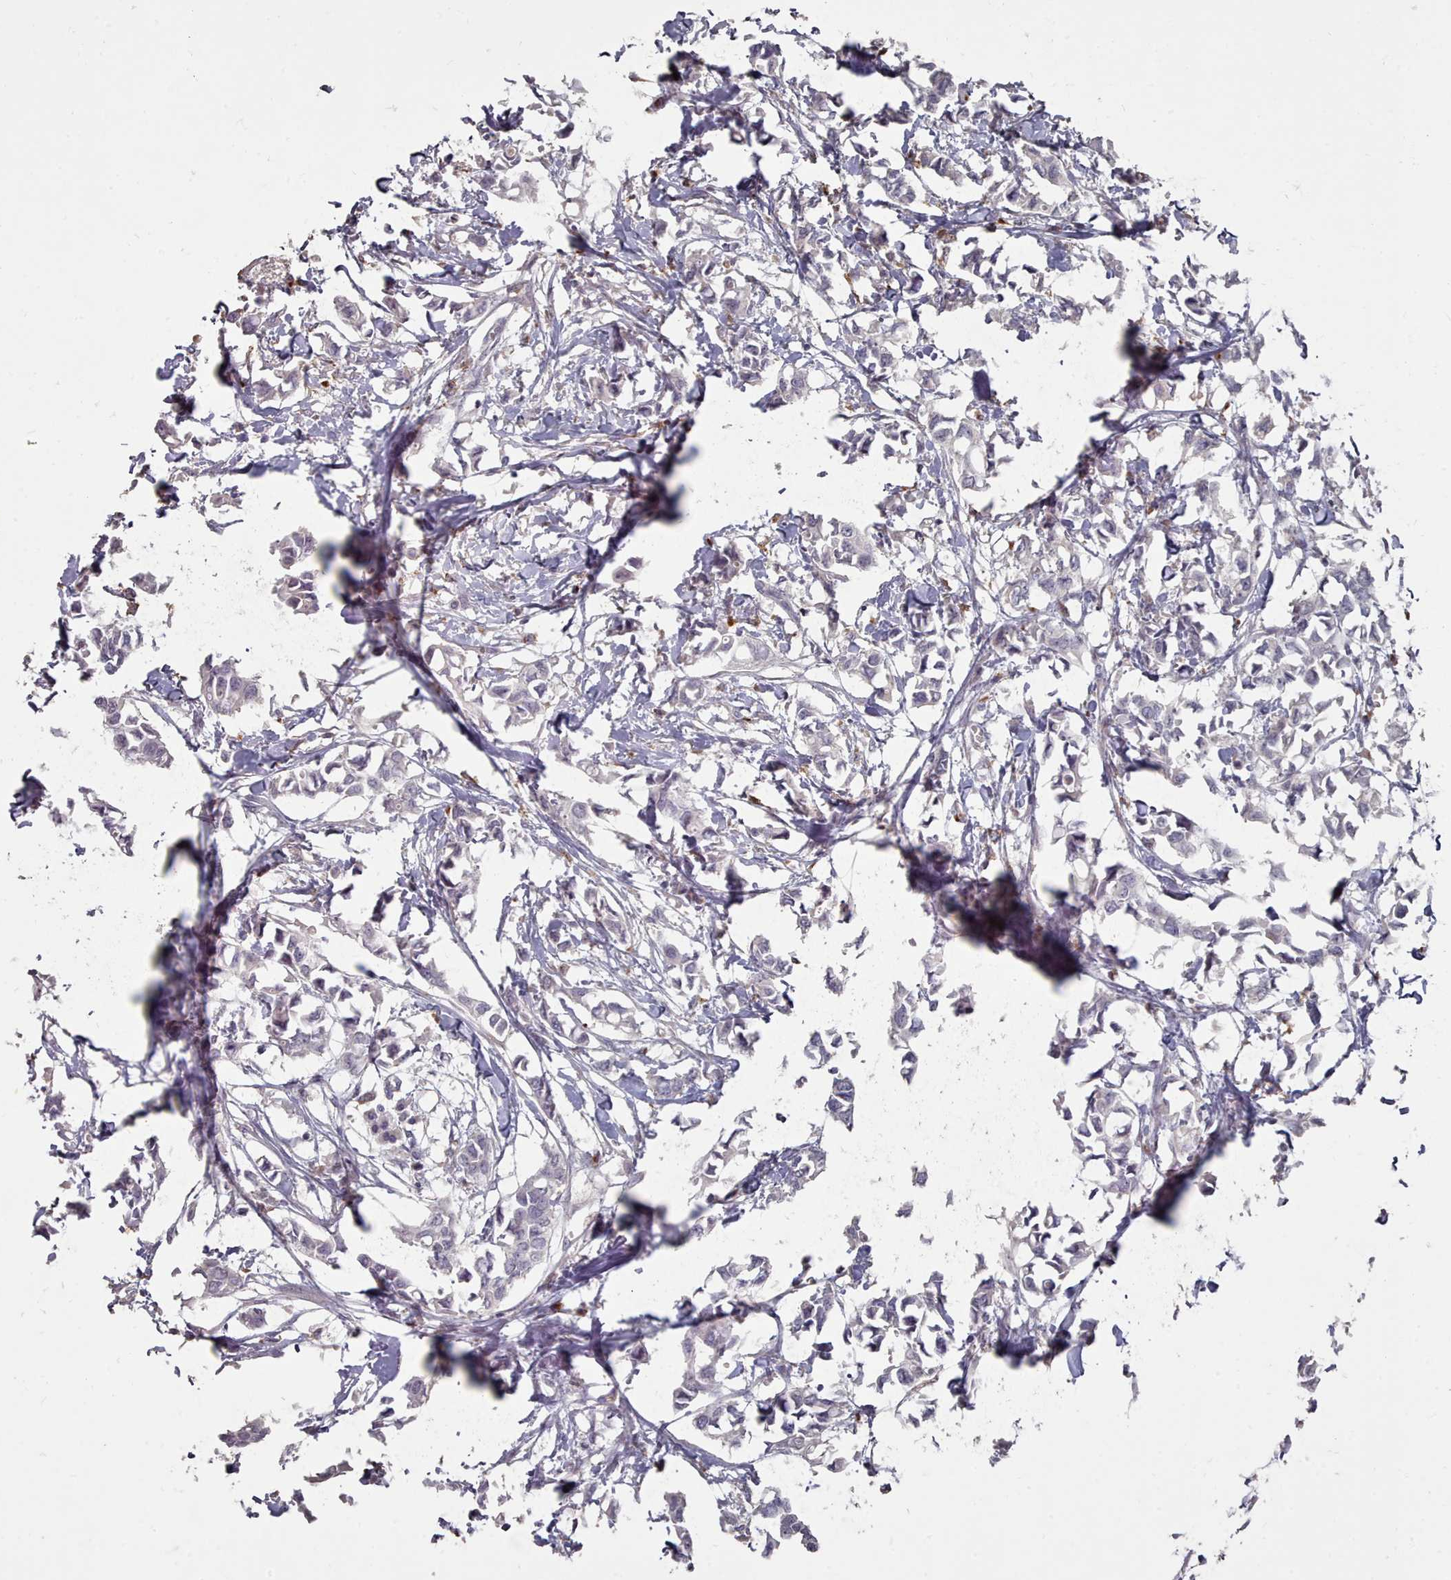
{"staining": {"intensity": "negative", "quantity": "none", "location": "none"}, "tissue": "breast cancer", "cell_type": "Tumor cells", "image_type": "cancer", "snomed": [{"axis": "morphology", "description": "Duct carcinoma"}, {"axis": "topography", "description": "Breast"}], "caption": "The photomicrograph shows no significant expression in tumor cells of breast intraductal carcinoma.", "gene": "OTULINL", "patient": {"sex": "female", "age": 41}}